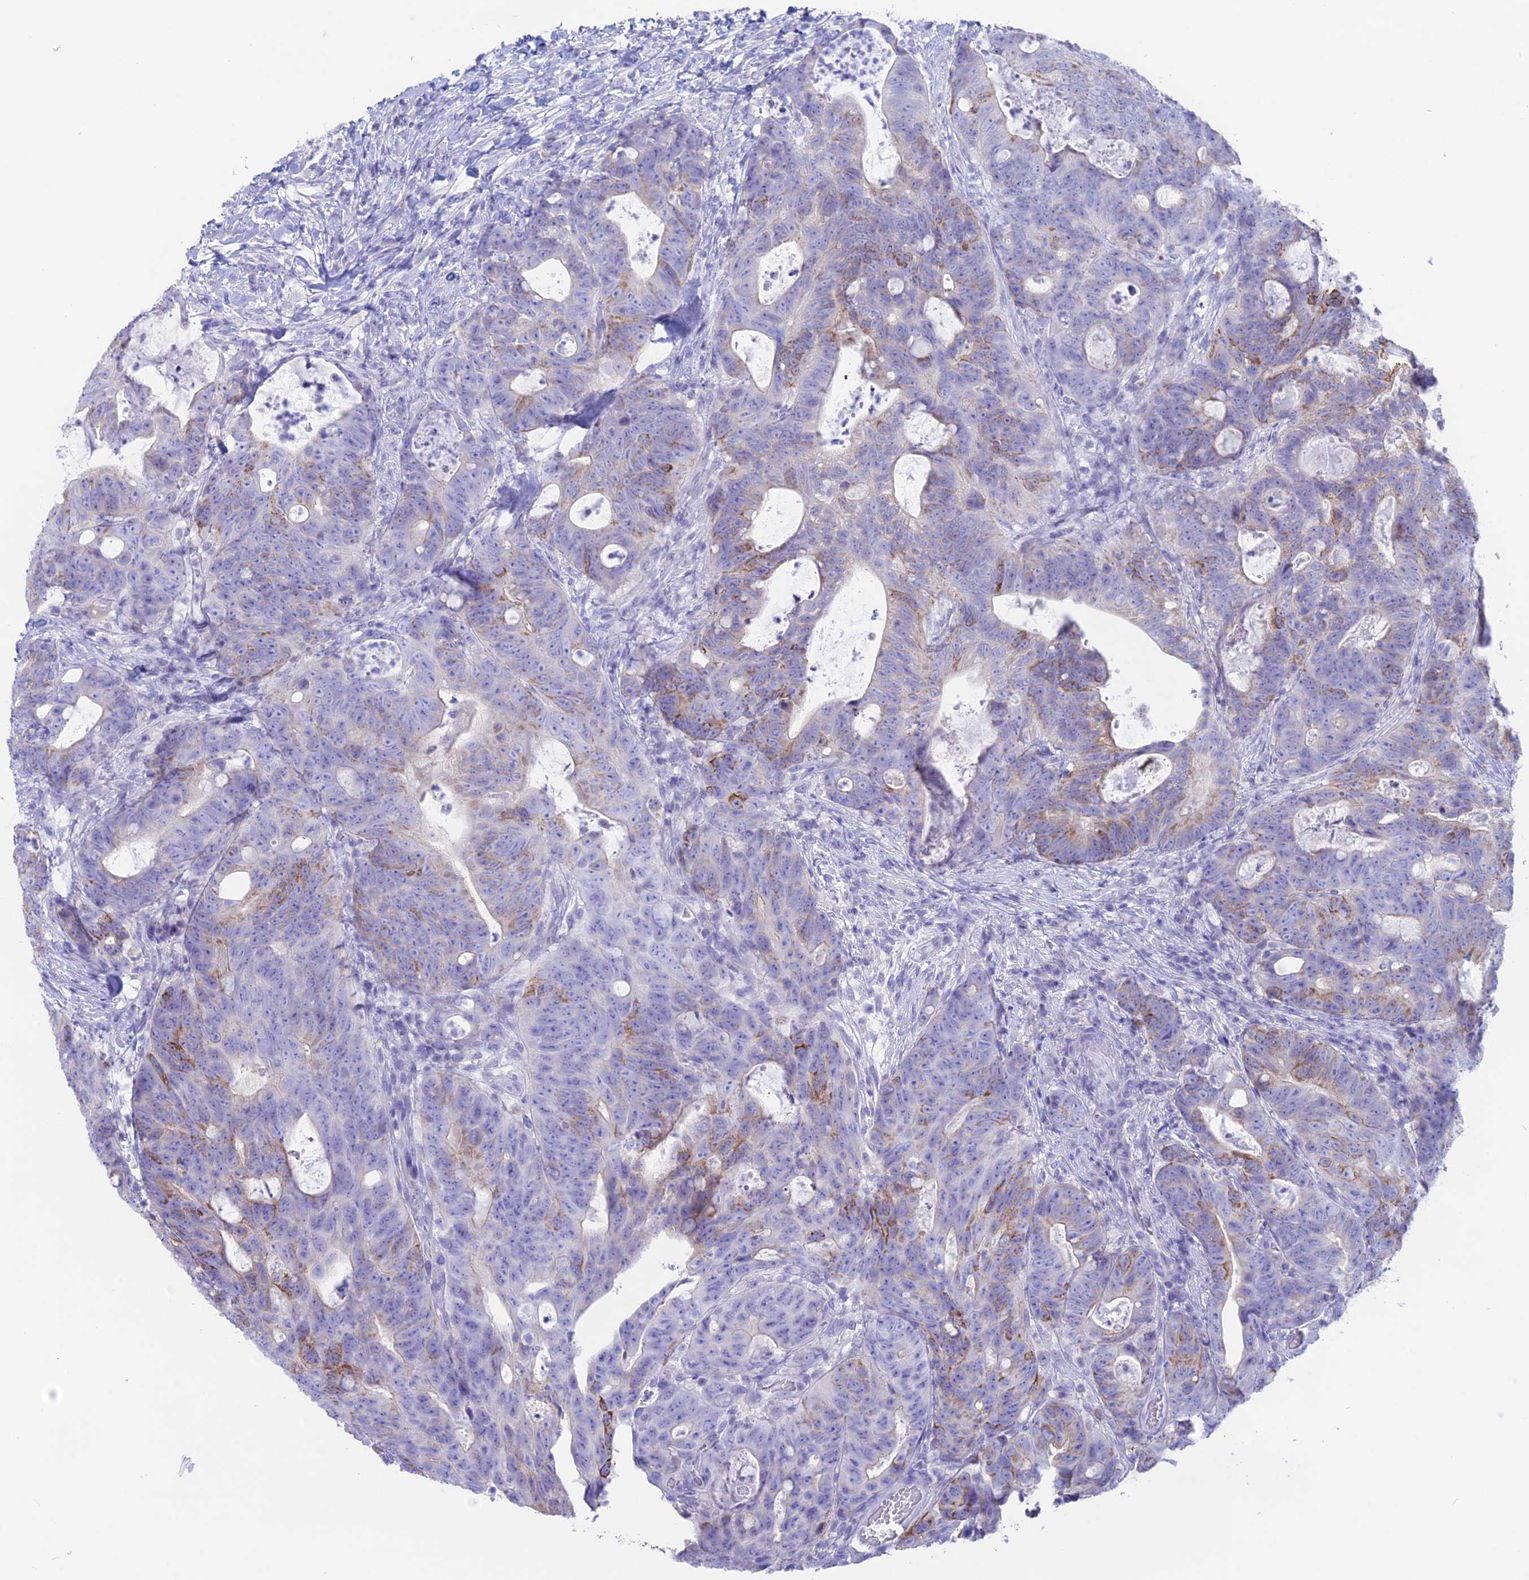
{"staining": {"intensity": "moderate", "quantity": "<25%", "location": "cytoplasmic/membranous"}, "tissue": "colorectal cancer", "cell_type": "Tumor cells", "image_type": "cancer", "snomed": [{"axis": "morphology", "description": "Adenocarcinoma, NOS"}, {"axis": "topography", "description": "Colon"}], "caption": "Immunohistochemical staining of colorectal cancer (adenocarcinoma) shows moderate cytoplasmic/membranous protein staining in about <25% of tumor cells. The staining is performed using DAB brown chromogen to label protein expression. The nuclei are counter-stained blue using hematoxylin.", "gene": "RP1", "patient": {"sex": "female", "age": 82}}